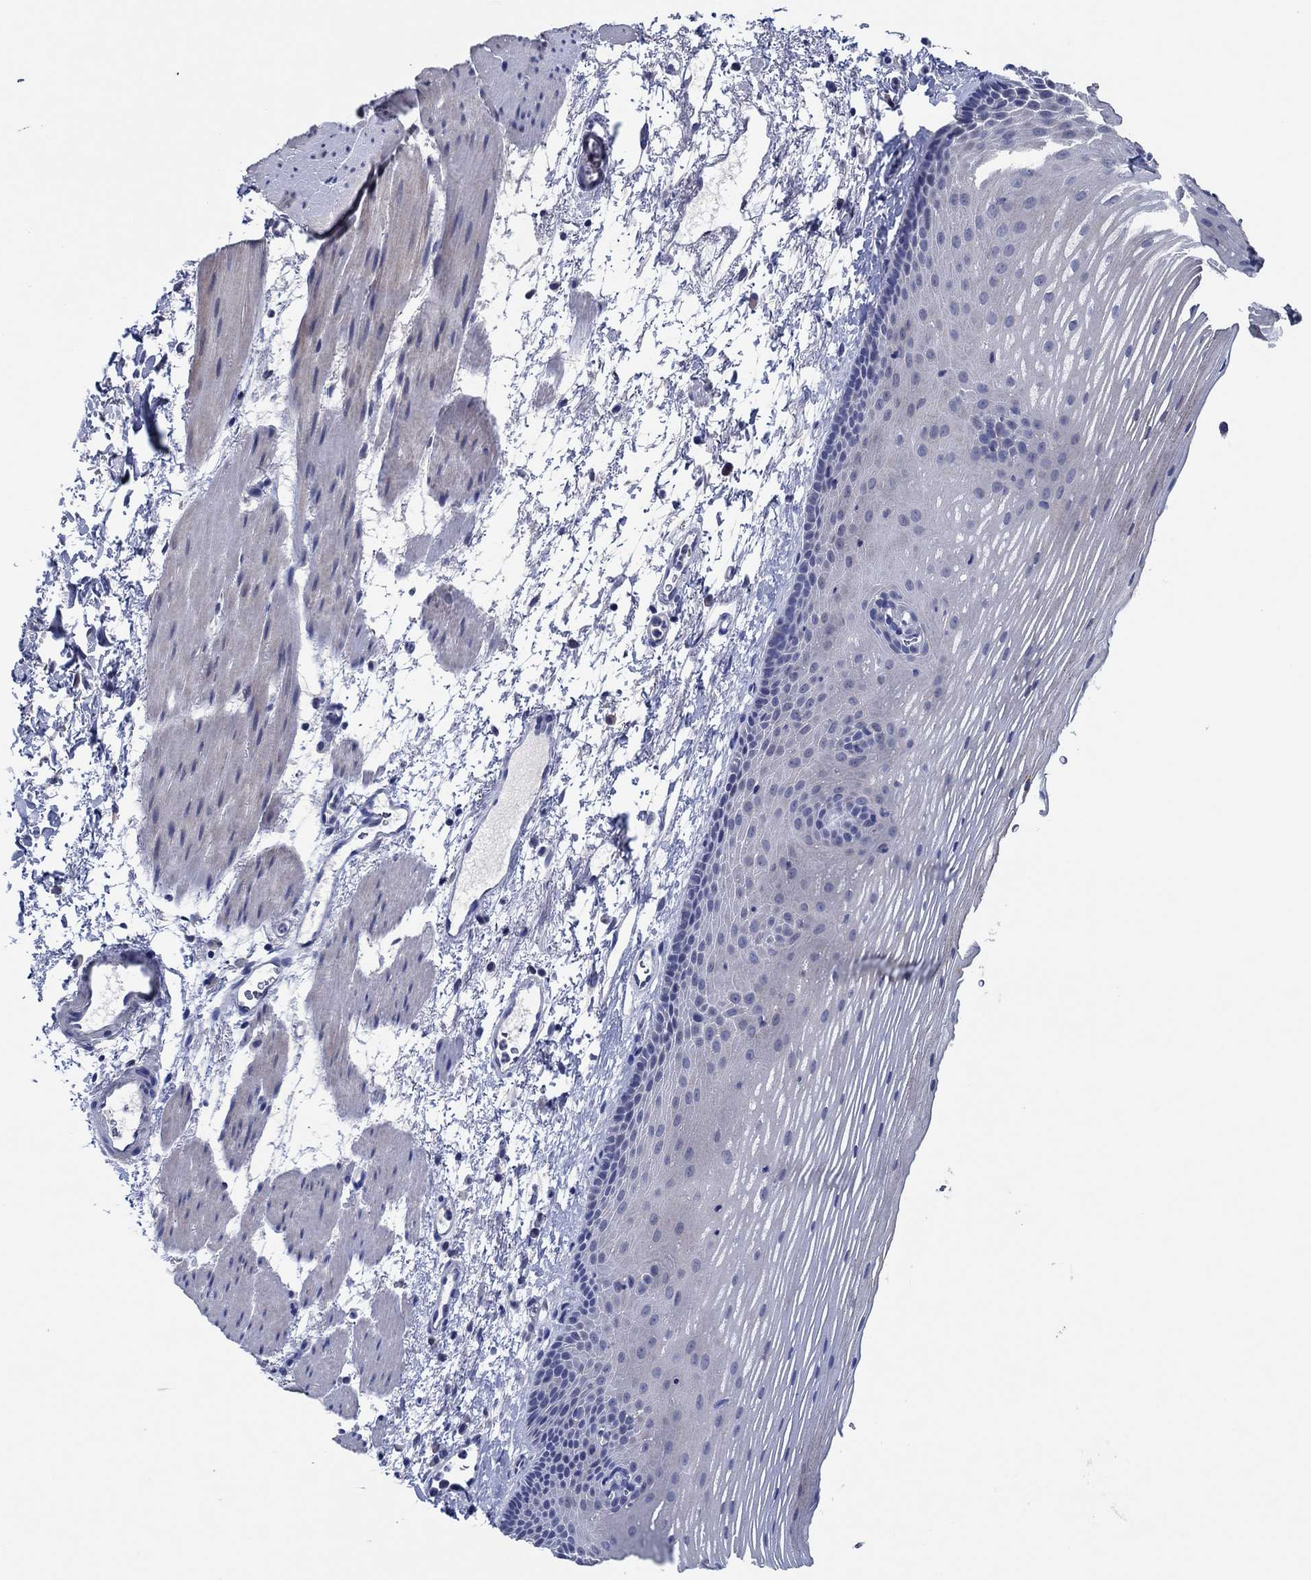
{"staining": {"intensity": "weak", "quantity": "<25%", "location": "cytoplasmic/membranous"}, "tissue": "esophagus", "cell_type": "Squamous epithelial cells", "image_type": "normal", "snomed": [{"axis": "morphology", "description": "Normal tissue, NOS"}, {"axis": "topography", "description": "Esophagus"}], "caption": "Immunohistochemistry (IHC) photomicrograph of benign esophagus: esophagus stained with DAB reveals no significant protein positivity in squamous epithelial cells.", "gene": "PRRT3", "patient": {"sex": "male", "age": 76}}